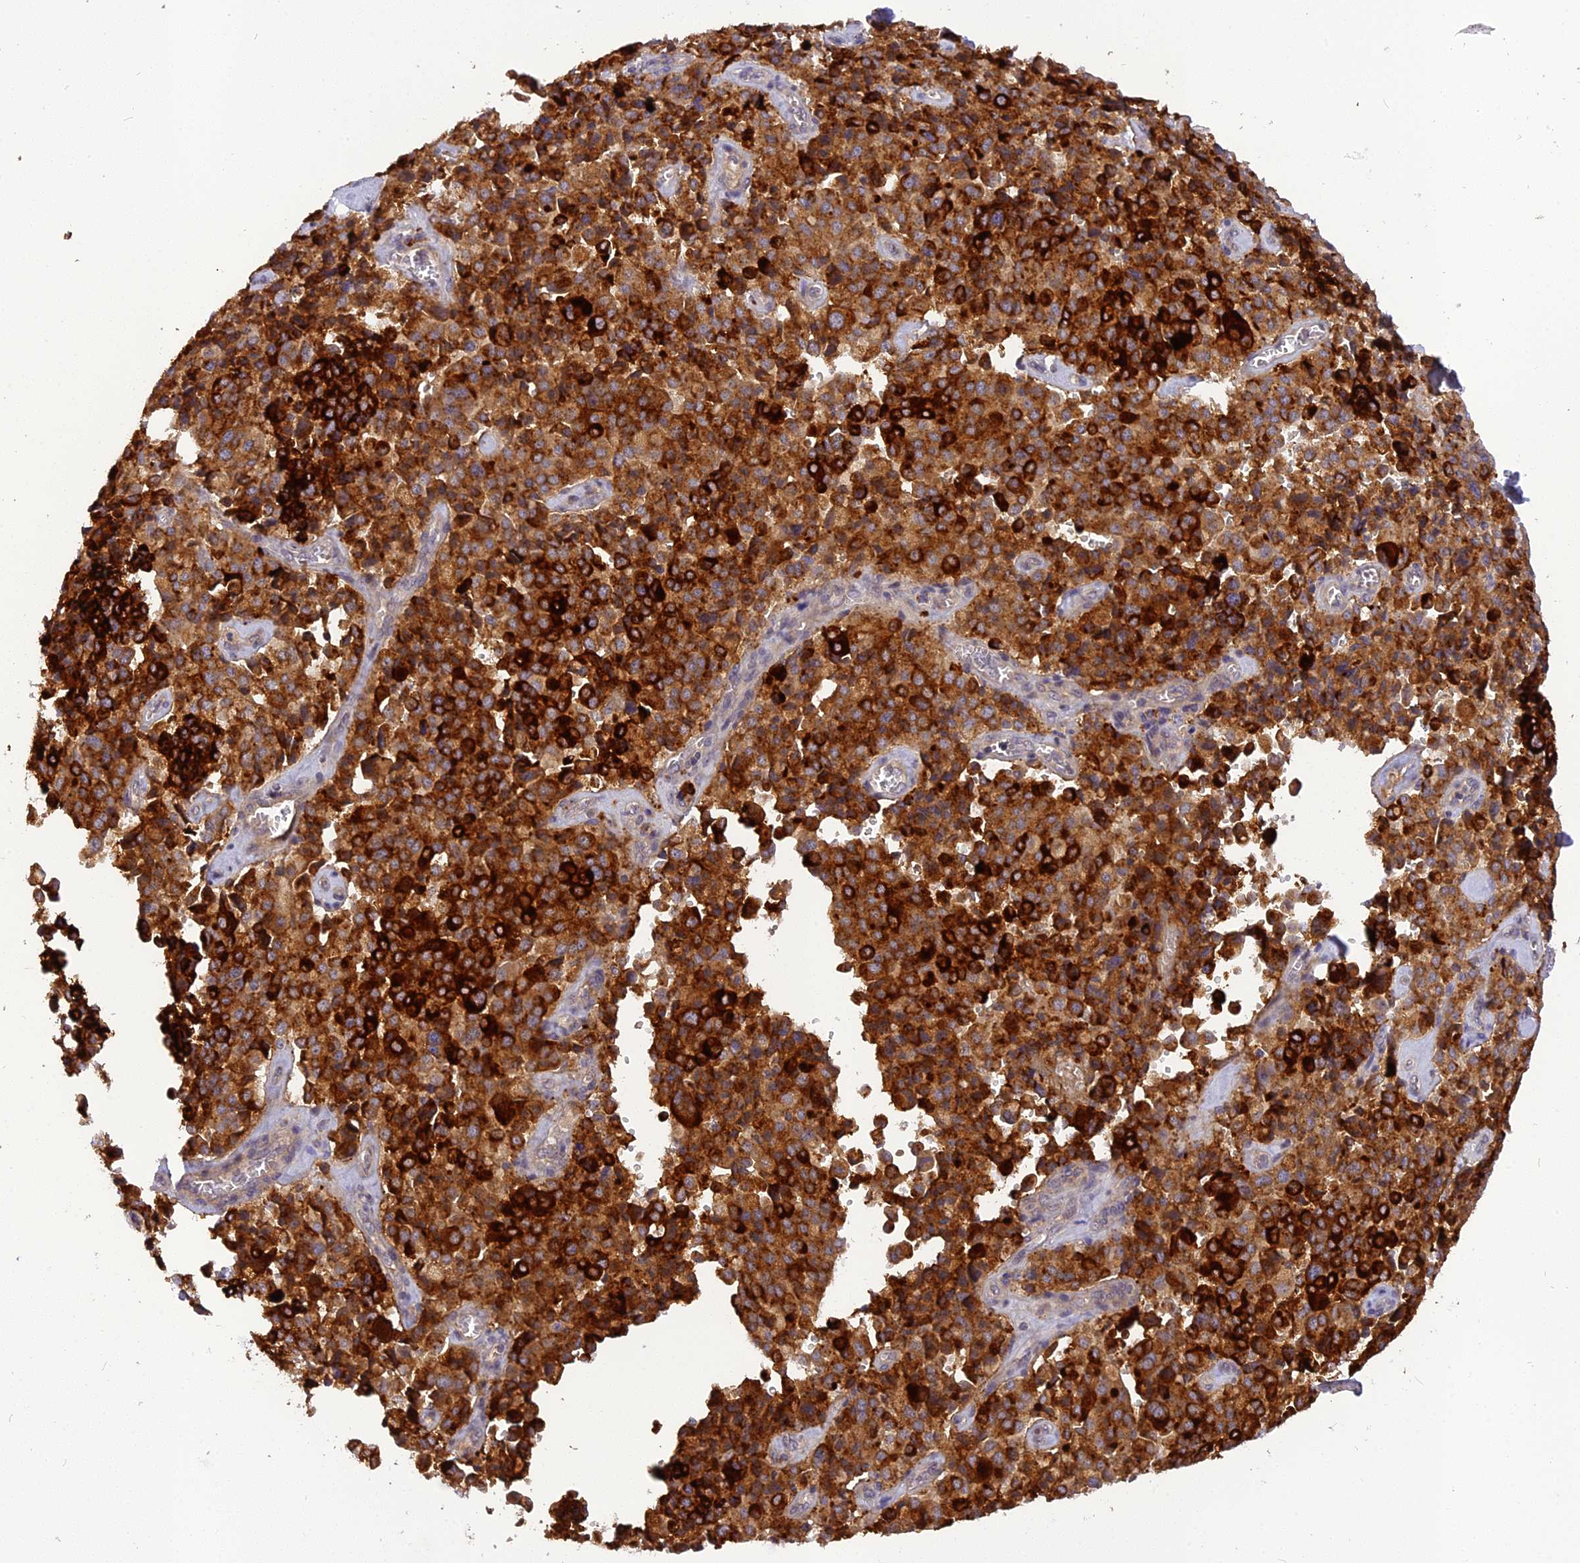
{"staining": {"intensity": "strong", "quantity": ">75%", "location": "cytoplasmic/membranous"}, "tissue": "pancreatic cancer", "cell_type": "Tumor cells", "image_type": "cancer", "snomed": [{"axis": "morphology", "description": "Adenocarcinoma, NOS"}, {"axis": "topography", "description": "Pancreas"}], "caption": "Pancreatic adenocarcinoma stained for a protein (brown) displays strong cytoplasmic/membranous positive positivity in approximately >75% of tumor cells.", "gene": "FNIP2", "patient": {"sex": "male", "age": 65}}